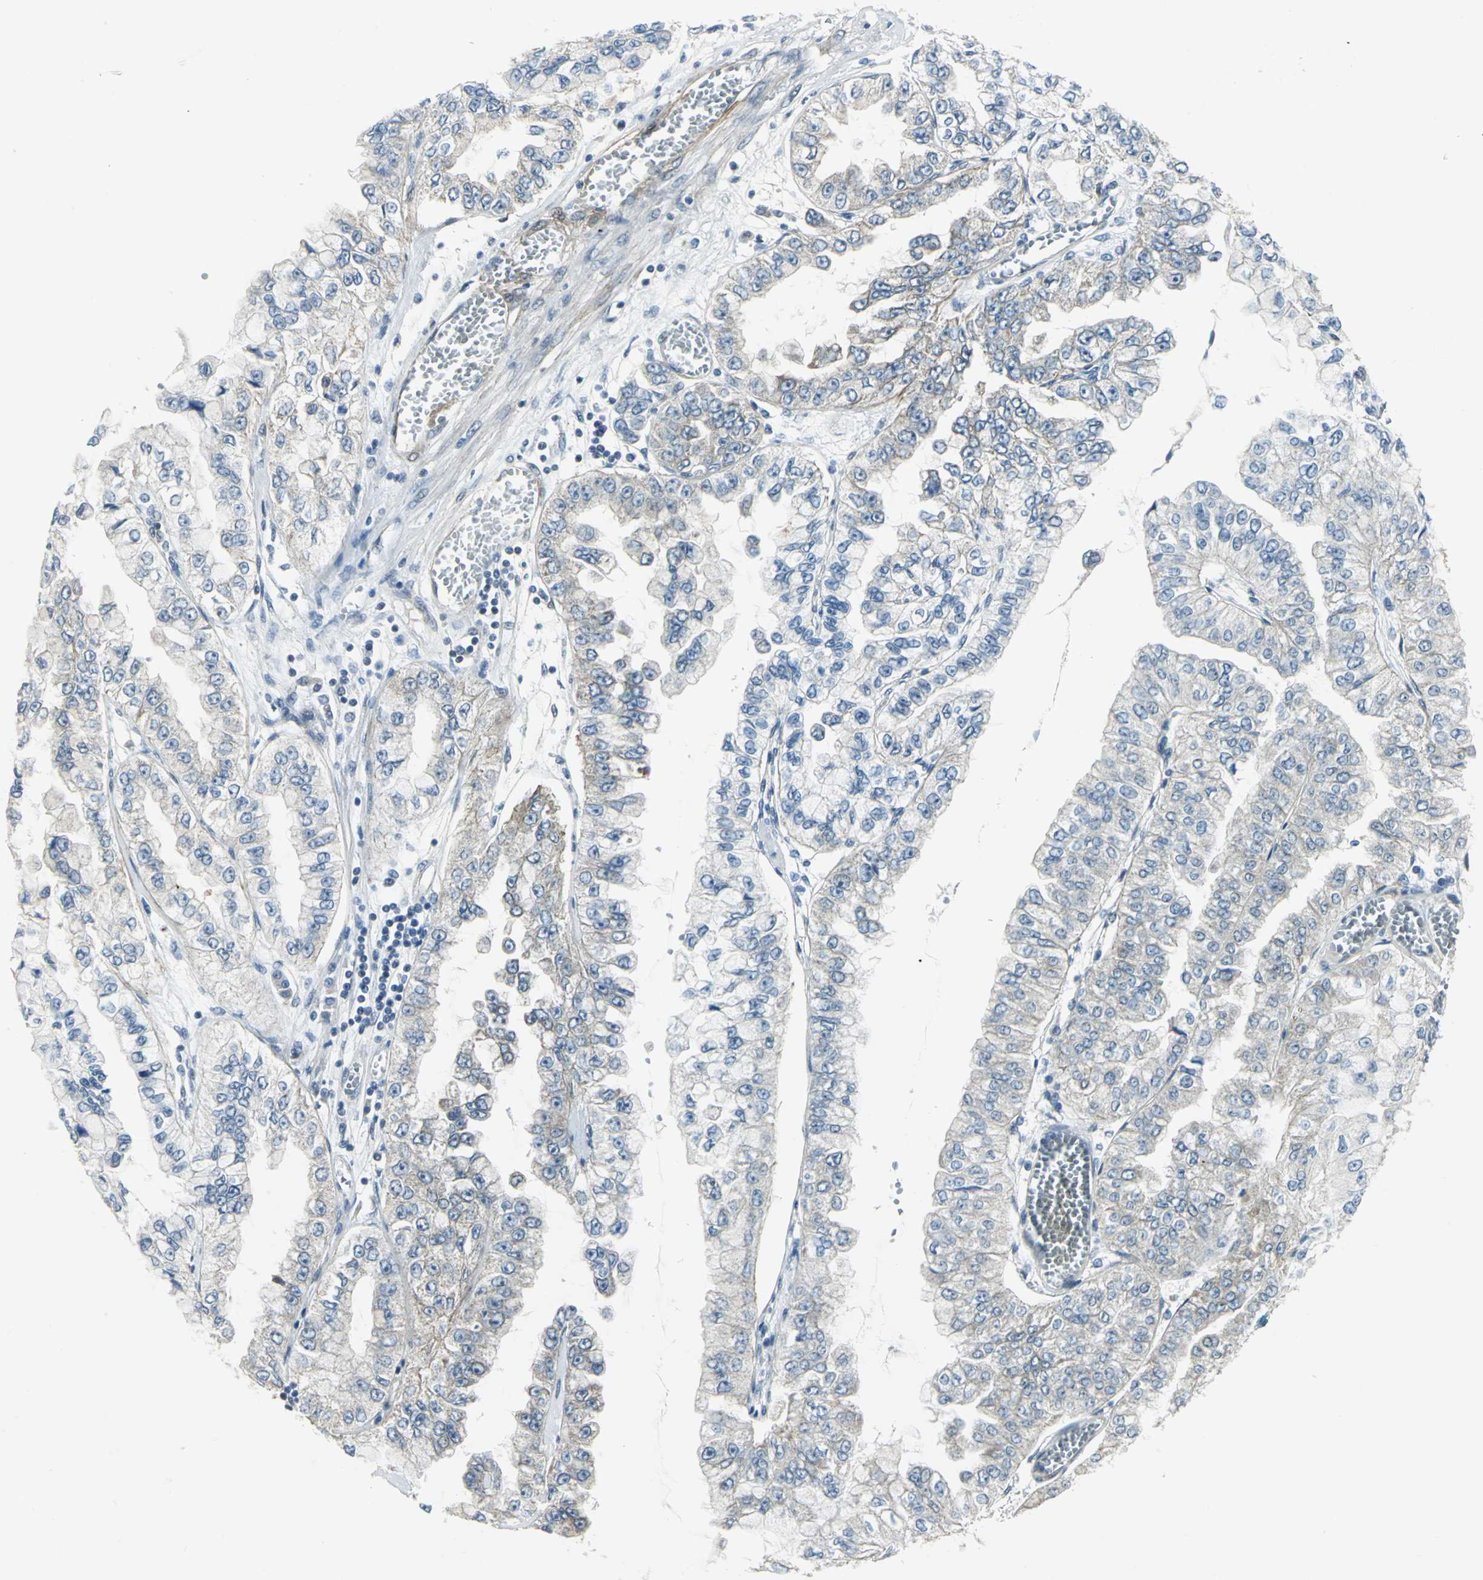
{"staining": {"intensity": "weak", "quantity": "25%-75%", "location": "cytoplasmic/membranous"}, "tissue": "liver cancer", "cell_type": "Tumor cells", "image_type": "cancer", "snomed": [{"axis": "morphology", "description": "Cholangiocarcinoma"}, {"axis": "topography", "description": "Liver"}], "caption": "Immunohistochemistry (IHC) micrograph of neoplastic tissue: liver cancer stained using IHC demonstrates low levels of weak protein expression localized specifically in the cytoplasmic/membranous of tumor cells, appearing as a cytoplasmic/membranous brown color.", "gene": "MTA1", "patient": {"sex": "female", "age": 79}}